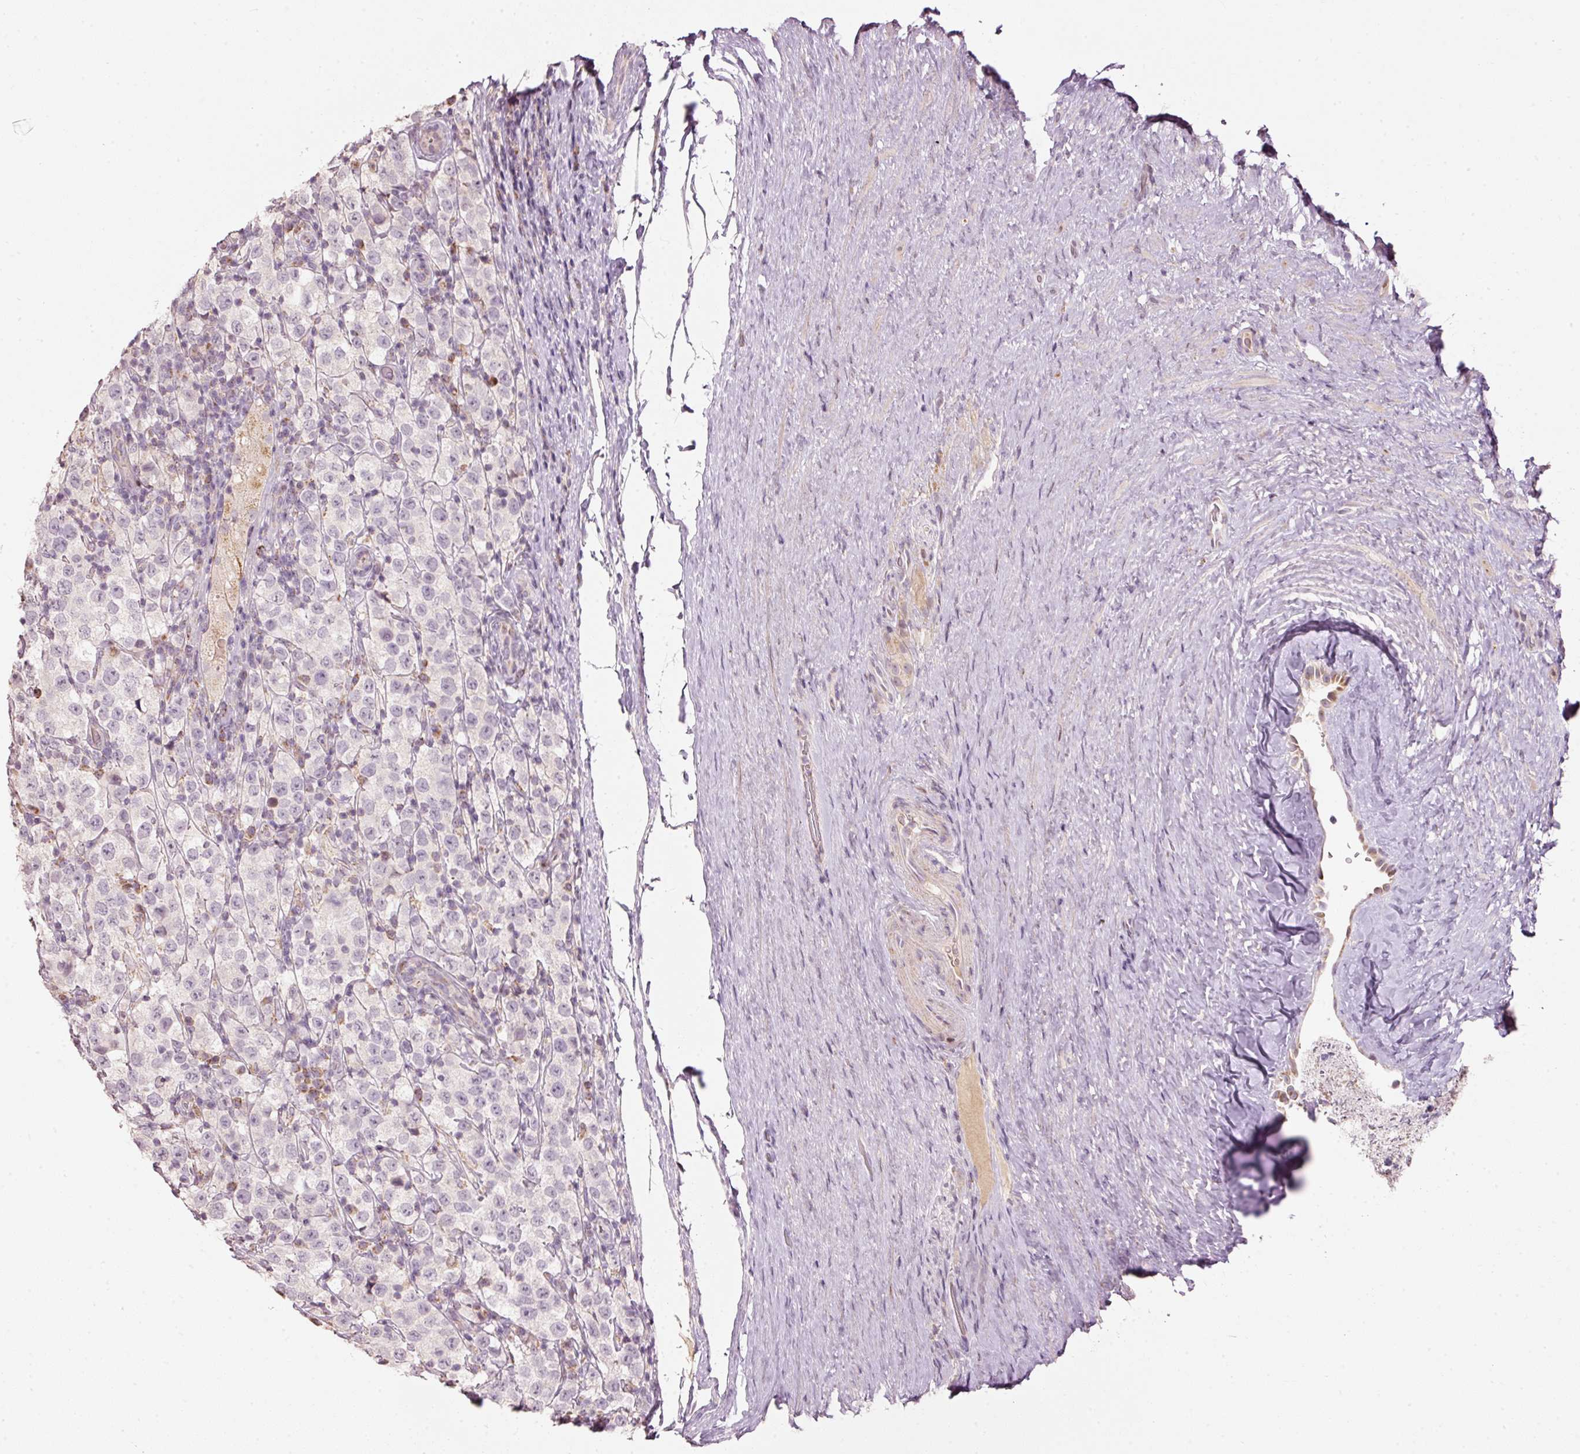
{"staining": {"intensity": "negative", "quantity": "none", "location": "none"}, "tissue": "testis cancer", "cell_type": "Tumor cells", "image_type": "cancer", "snomed": [{"axis": "morphology", "description": "Seminoma, NOS"}, {"axis": "morphology", "description": "Carcinoma, Embryonal, NOS"}, {"axis": "topography", "description": "Testis"}], "caption": "High power microscopy micrograph of an IHC image of testis cancer, revealing no significant positivity in tumor cells.", "gene": "TOB2", "patient": {"sex": "male", "age": 41}}